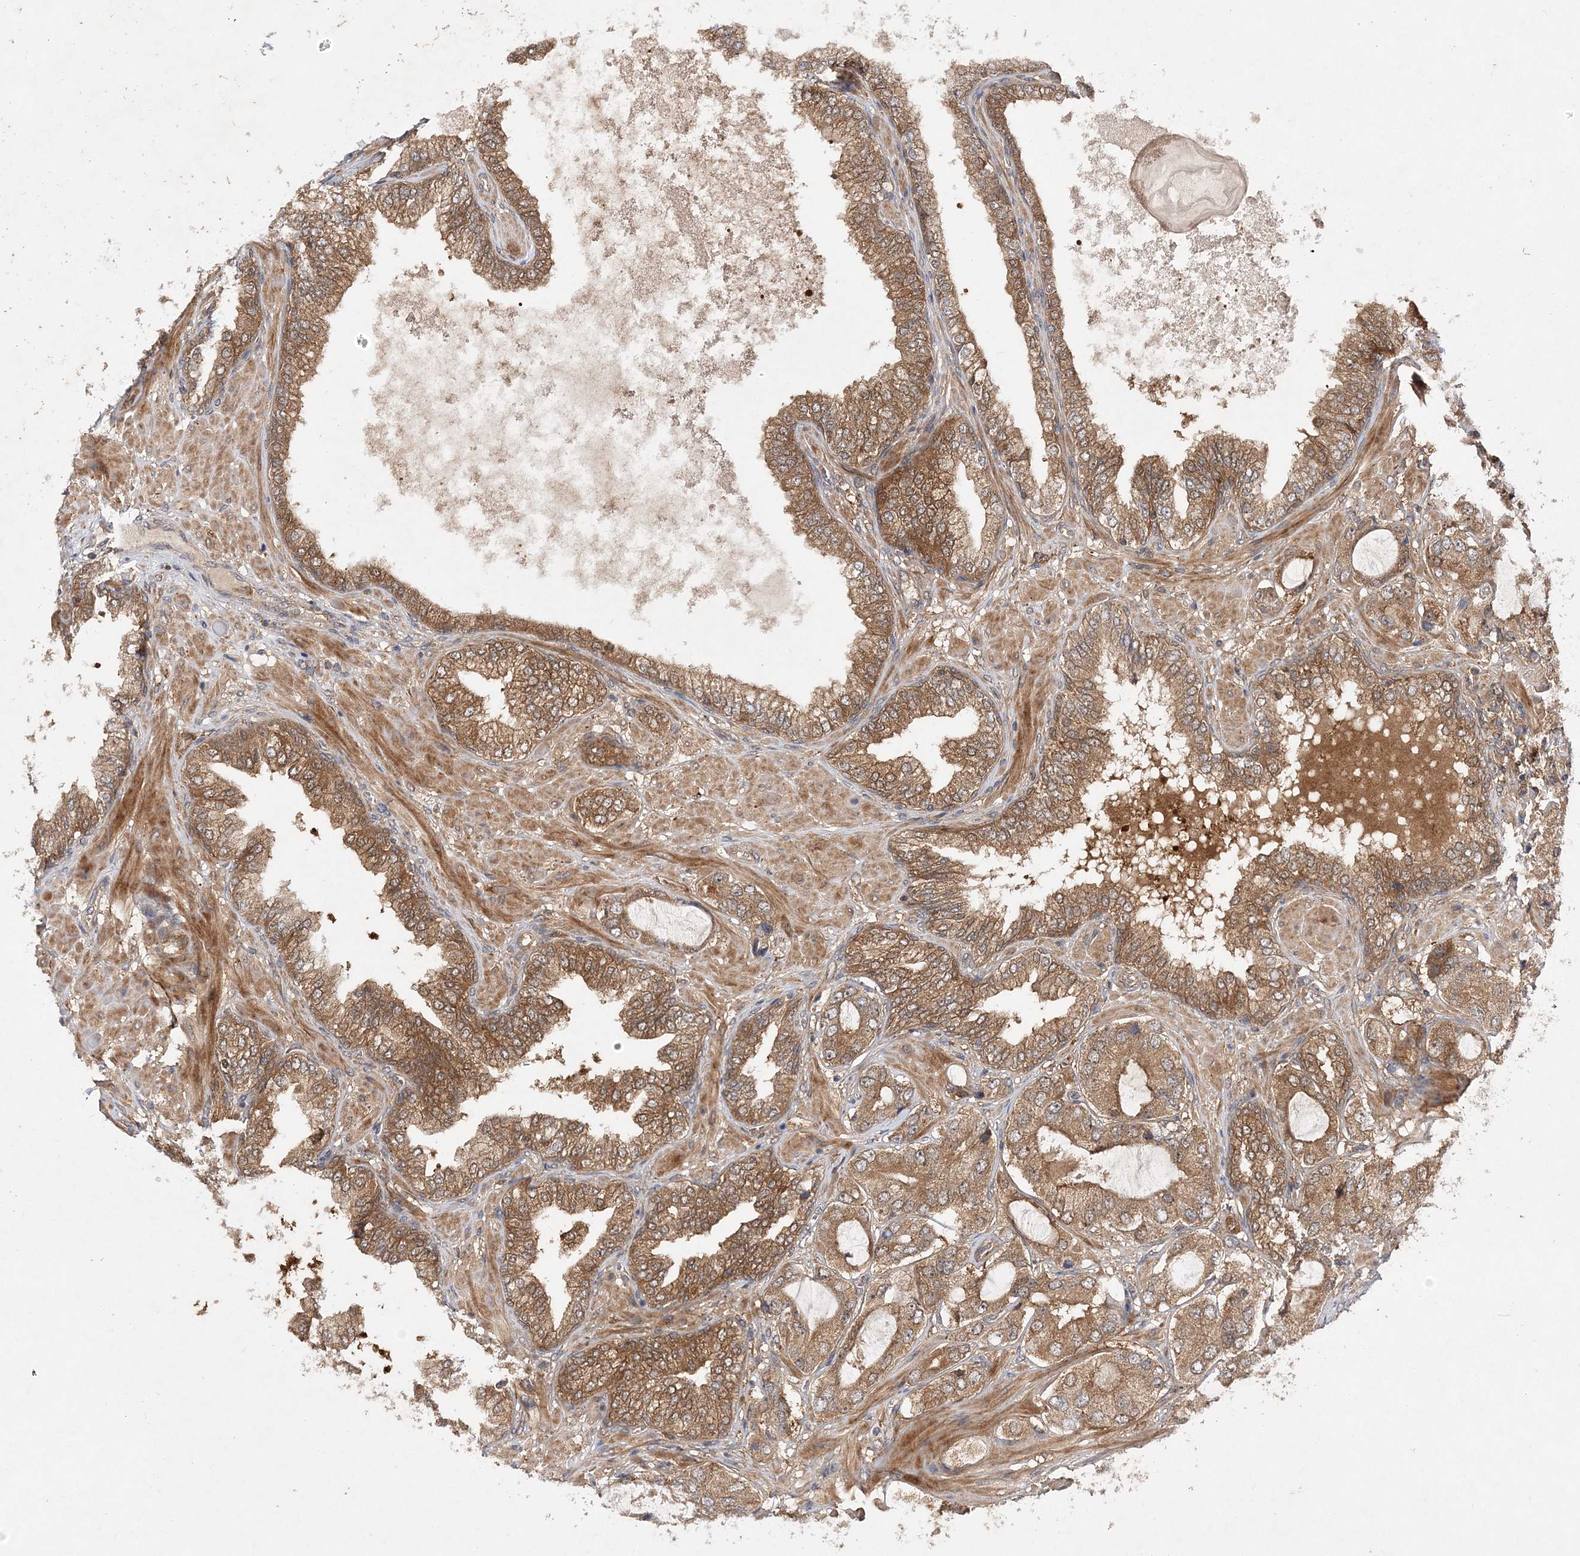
{"staining": {"intensity": "moderate", "quantity": ">75%", "location": "cytoplasmic/membranous"}, "tissue": "prostate cancer", "cell_type": "Tumor cells", "image_type": "cancer", "snomed": [{"axis": "morphology", "description": "Adenocarcinoma, High grade"}, {"axis": "topography", "description": "Prostate"}], "caption": "Protein expression analysis of human adenocarcinoma (high-grade) (prostate) reveals moderate cytoplasmic/membranous staining in approximately >75% of tumor cells.", "gene": "TMEM9B", "patient": {"sex": "male", "age": 59}}